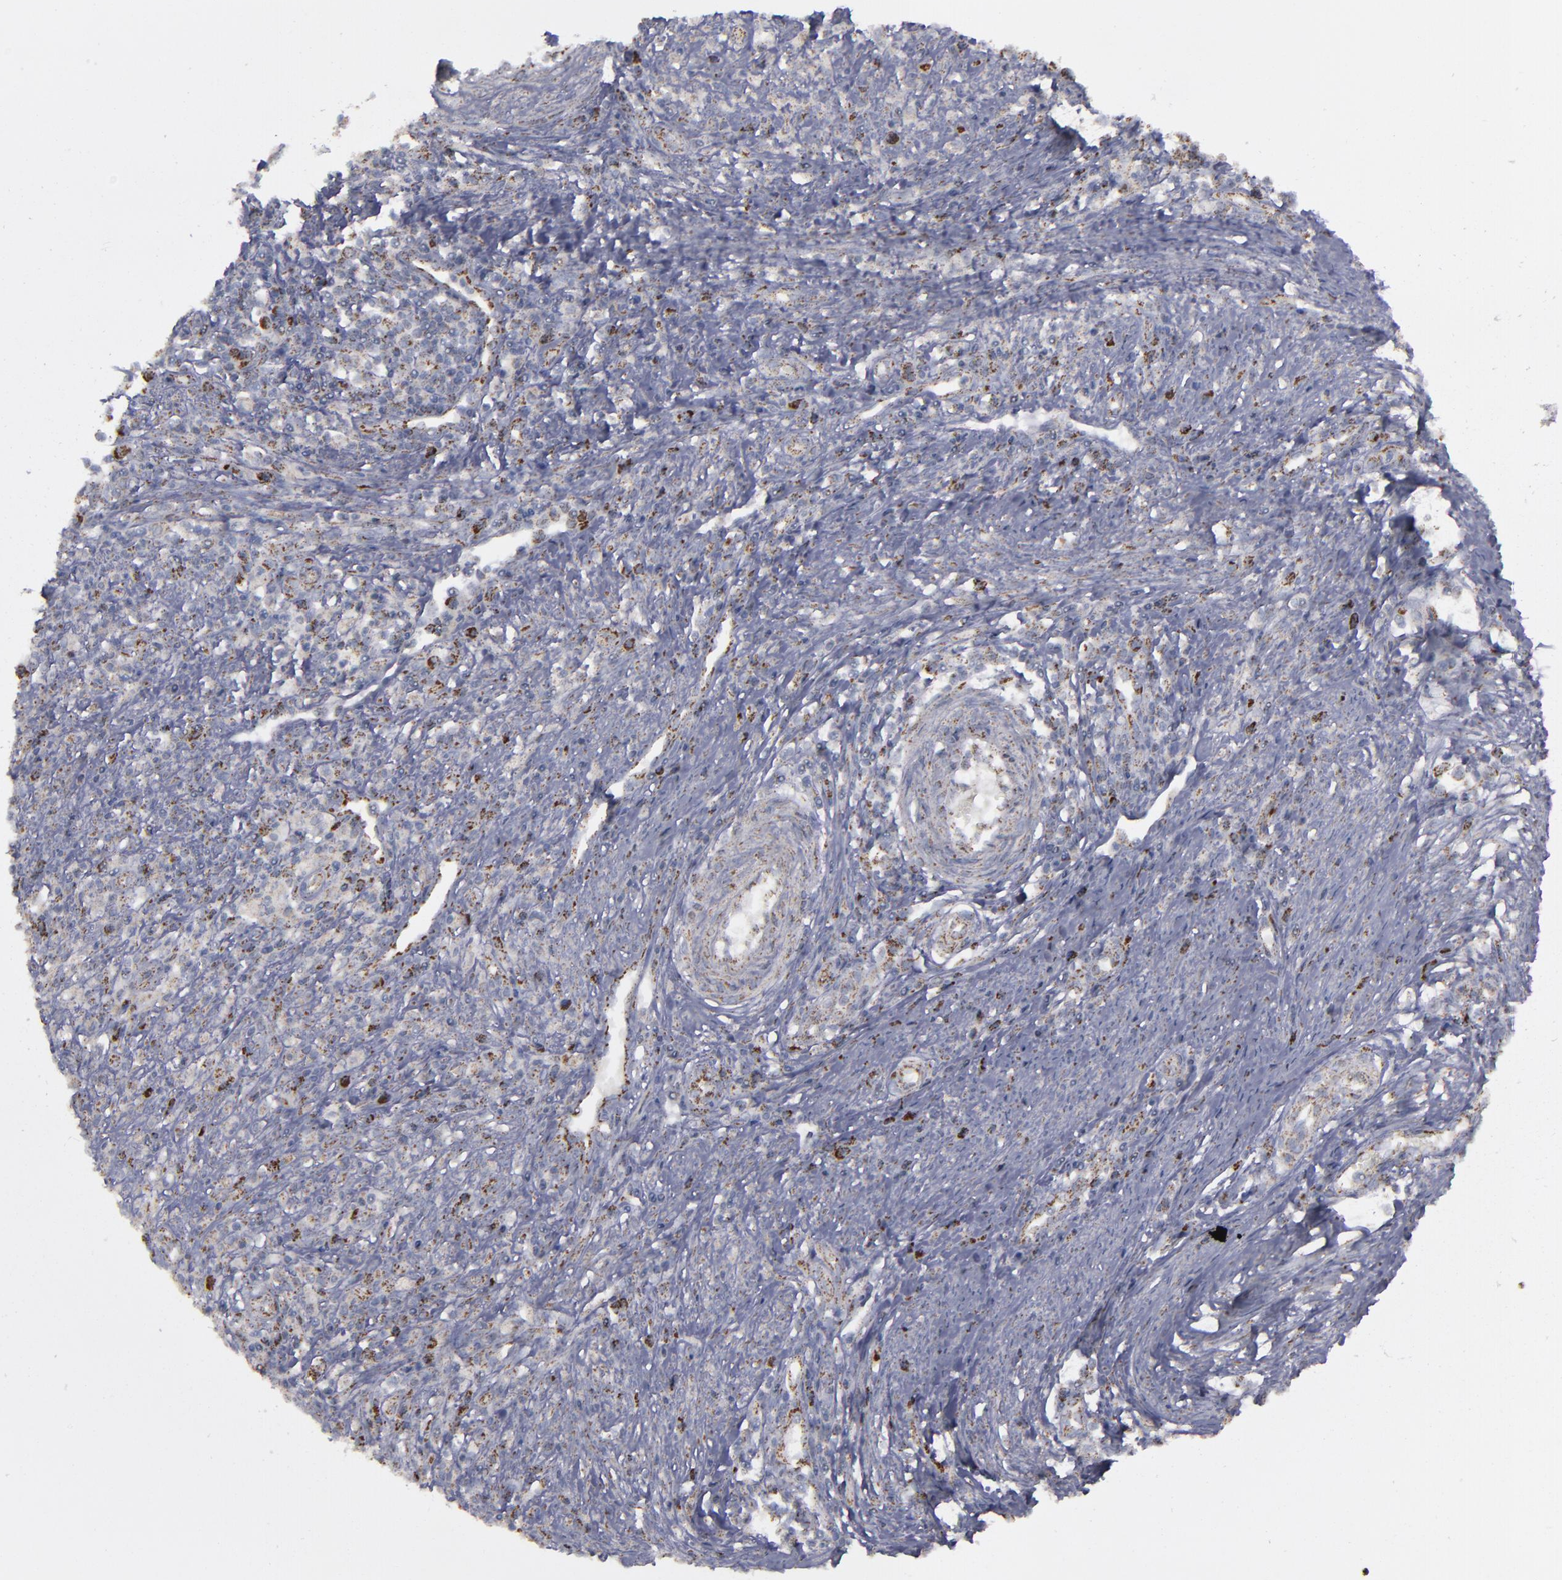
{"staining": {"intensity": "strong", "quantity": ">75%", "location": "cytoplasmic/membranous"}, "tissue": "cervical cancer", "cell_type": "Tumor cells", "image_type": "cancer", "snomed": [{"axis": "morphology", "description": "Adenocarcinoma, NOS"}, {"axis": "topography", "description": "Cervix"}], "caption": "An immunohistochemistry (IHC) micrograph of tumor tissue is shown. Protein staining in brown labels strong cytoplasmic/membranous positivity in cervical adenocarcinoma within tumor cells. The staining was performed using DAB (3,3'-diaminobenzidine) to visualize the protein expression in brown, while the nuclei were stained in blue with hematoxylin (Magnification: 20x).", "gene": "MYOM2", "patient": {"sex": "female", "age": 36}}